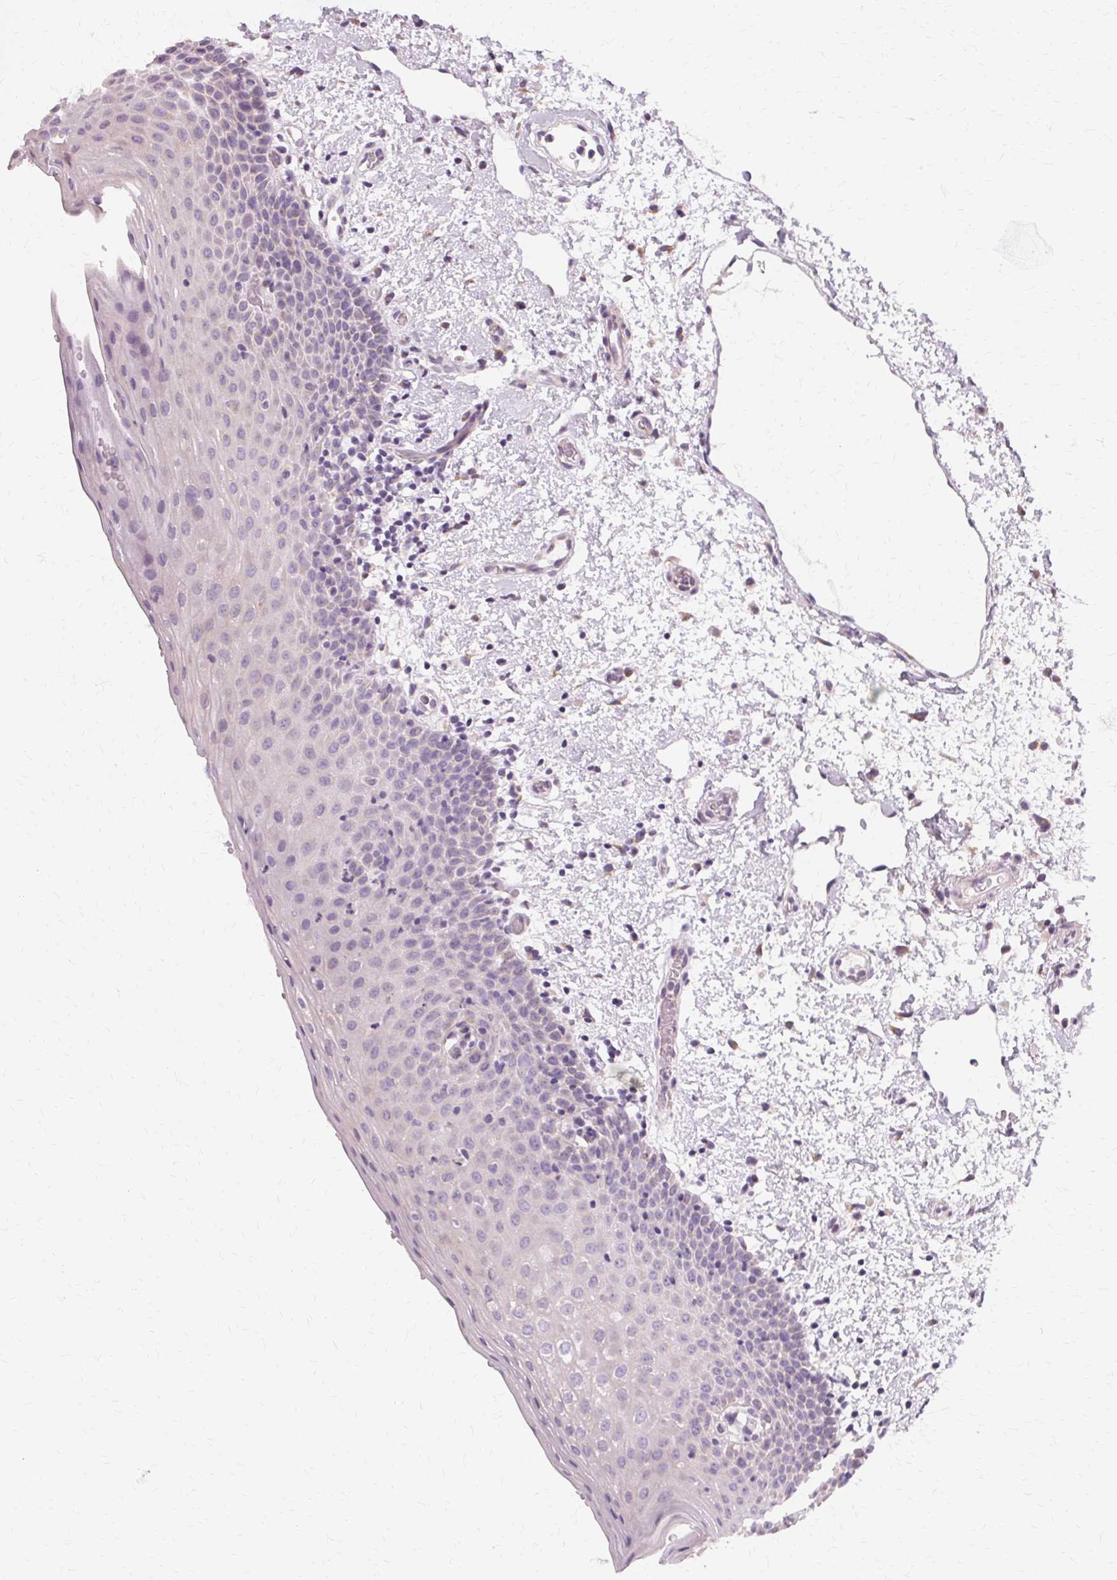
{"staining": {"intensity": "negative", "quantity": "none", "location": "none"}, "tissue": "oral mucosa", "cell_type": "Squamous epithelial cells", "image_type": "normal", "snomed": [{"axis": "morphology", "description": "Normal tissue, NOS"}, {"axis": "topography", "description": "Oral tissue"}, {"axis": "topography", "description": "Head-Neck"}], "caption": "Immunohistochemistry photomicrograph of unremarkable oral mucosa: human oral mucosa stained with DAB (3,3'-diaminobenzidine) shows no significant protein positivity in squamous epithelial cells.", "gene": "FCRL3", "patient": {"sex": "female", "age": 55}}